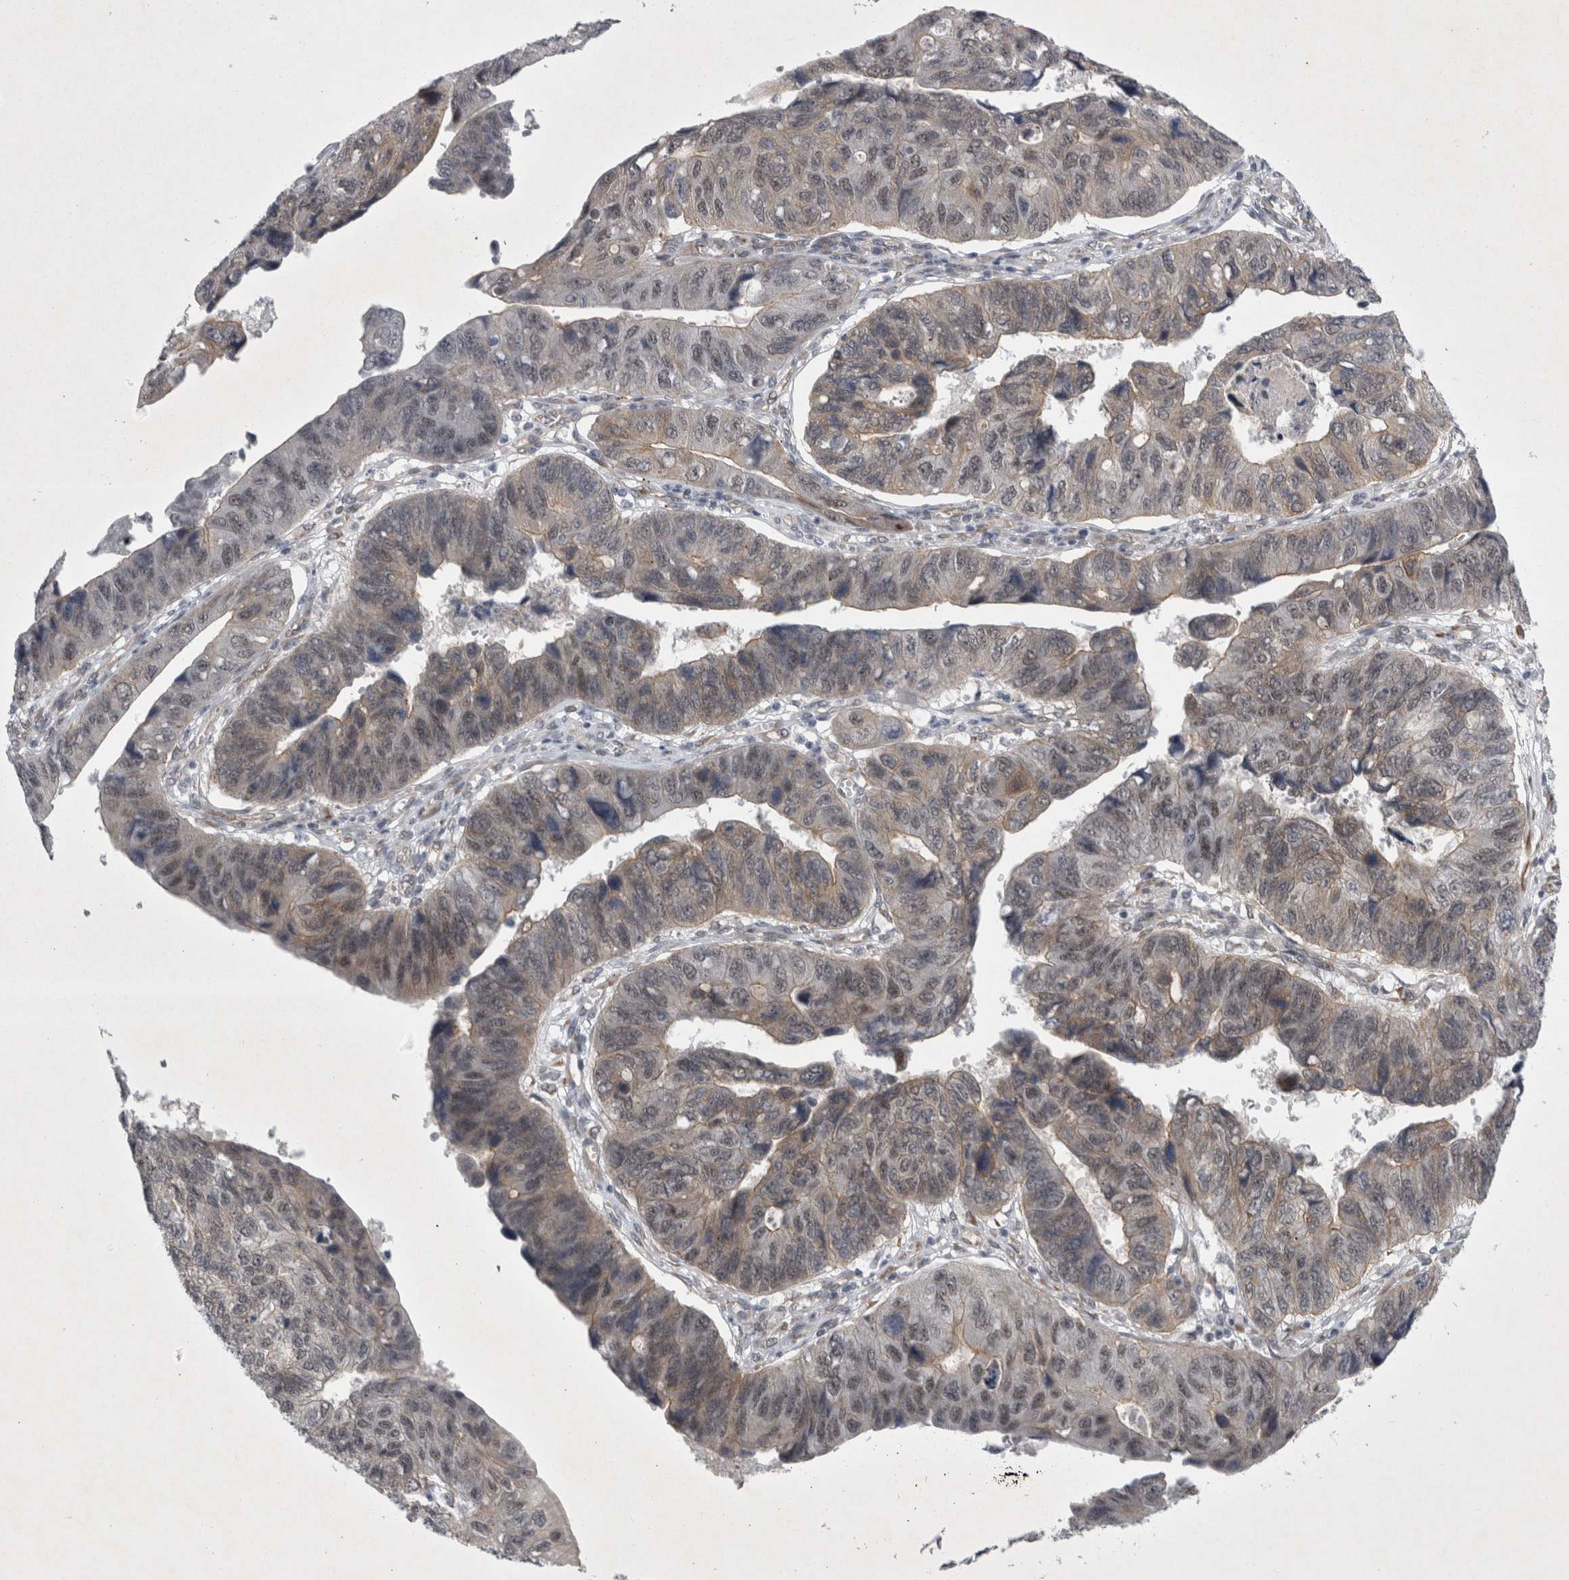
{"staining": {"intensity": "weak", "quantity": "<25%", "location": "cytoplasmic/membranous,nuclear"}, "tissue": "stomach cancer", "cell_type": "Tumor cells", "image_type": "cancer", "snomed": [{"axis": "morphology", "description": "Adenocarcinoma, NOS"}, {"axis": "topography", "description": "Stomach"}], "caption": "Immunohistochemical staining of human stomach cancer (adenocarcinoma) exhibits no significant staining in tumor cells.", "gene": "PARP11", "patient": {"sex": "male", "age": 59}}